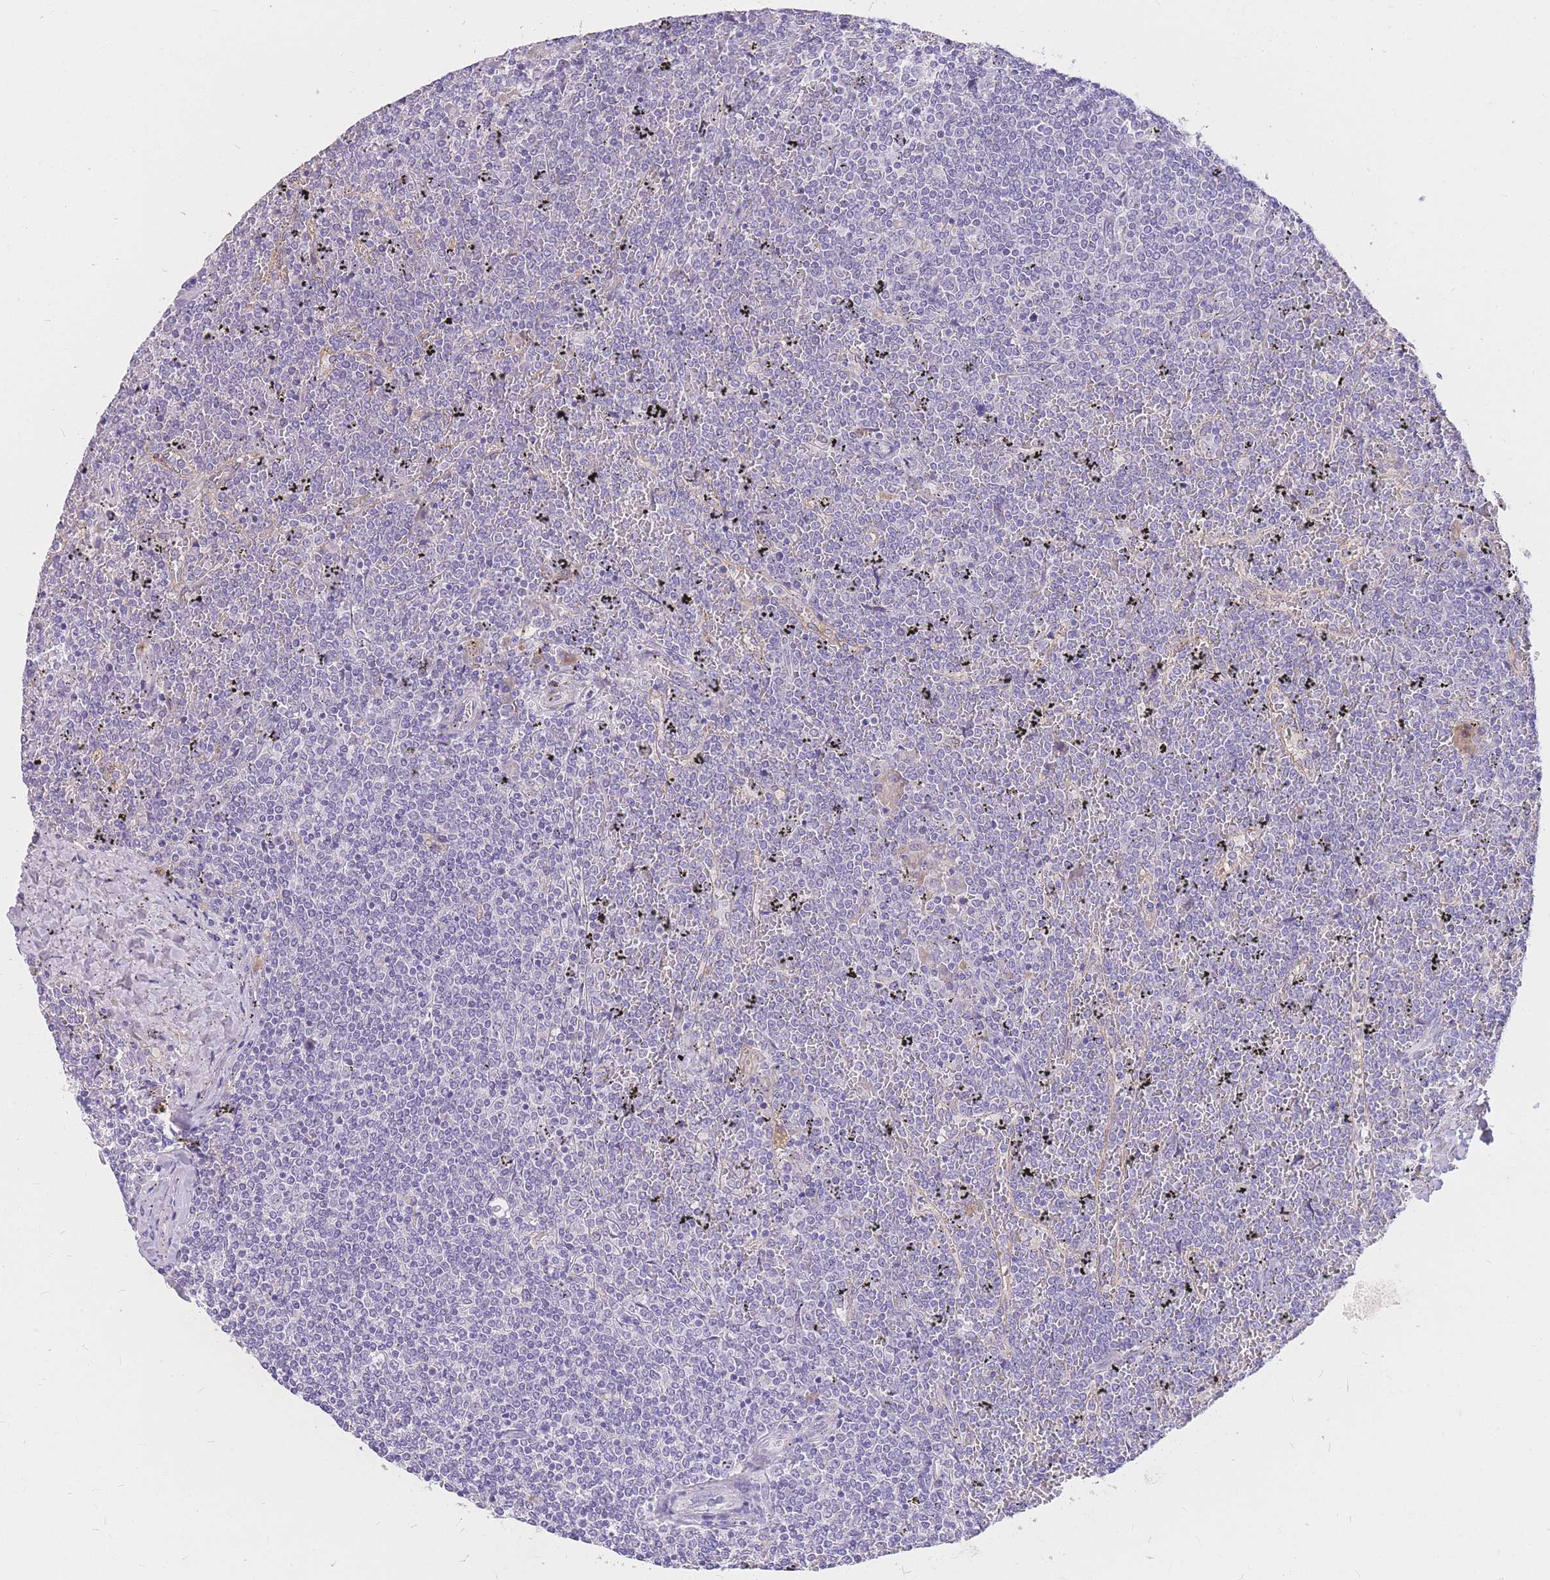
{"staining": {"intensity": "negative", "quantity": "none", "location": "none"}, "tissue": "lymphoma", "cell_type": "Tumor cells", "image_type": "cancer", "snomed": [{"axis": "morphology", "description": "Malignant lymphoma, non-Hodgkin's type, Low grade"}, {"axis": "topography", "description": "Spleen"}], "caption": "This is a photomicrograph of IHC staining of lymphoma, which shows no positivity in tumor cells.", "gene": "C2orf88", "patient": {"sex": "female", "age": 19}}